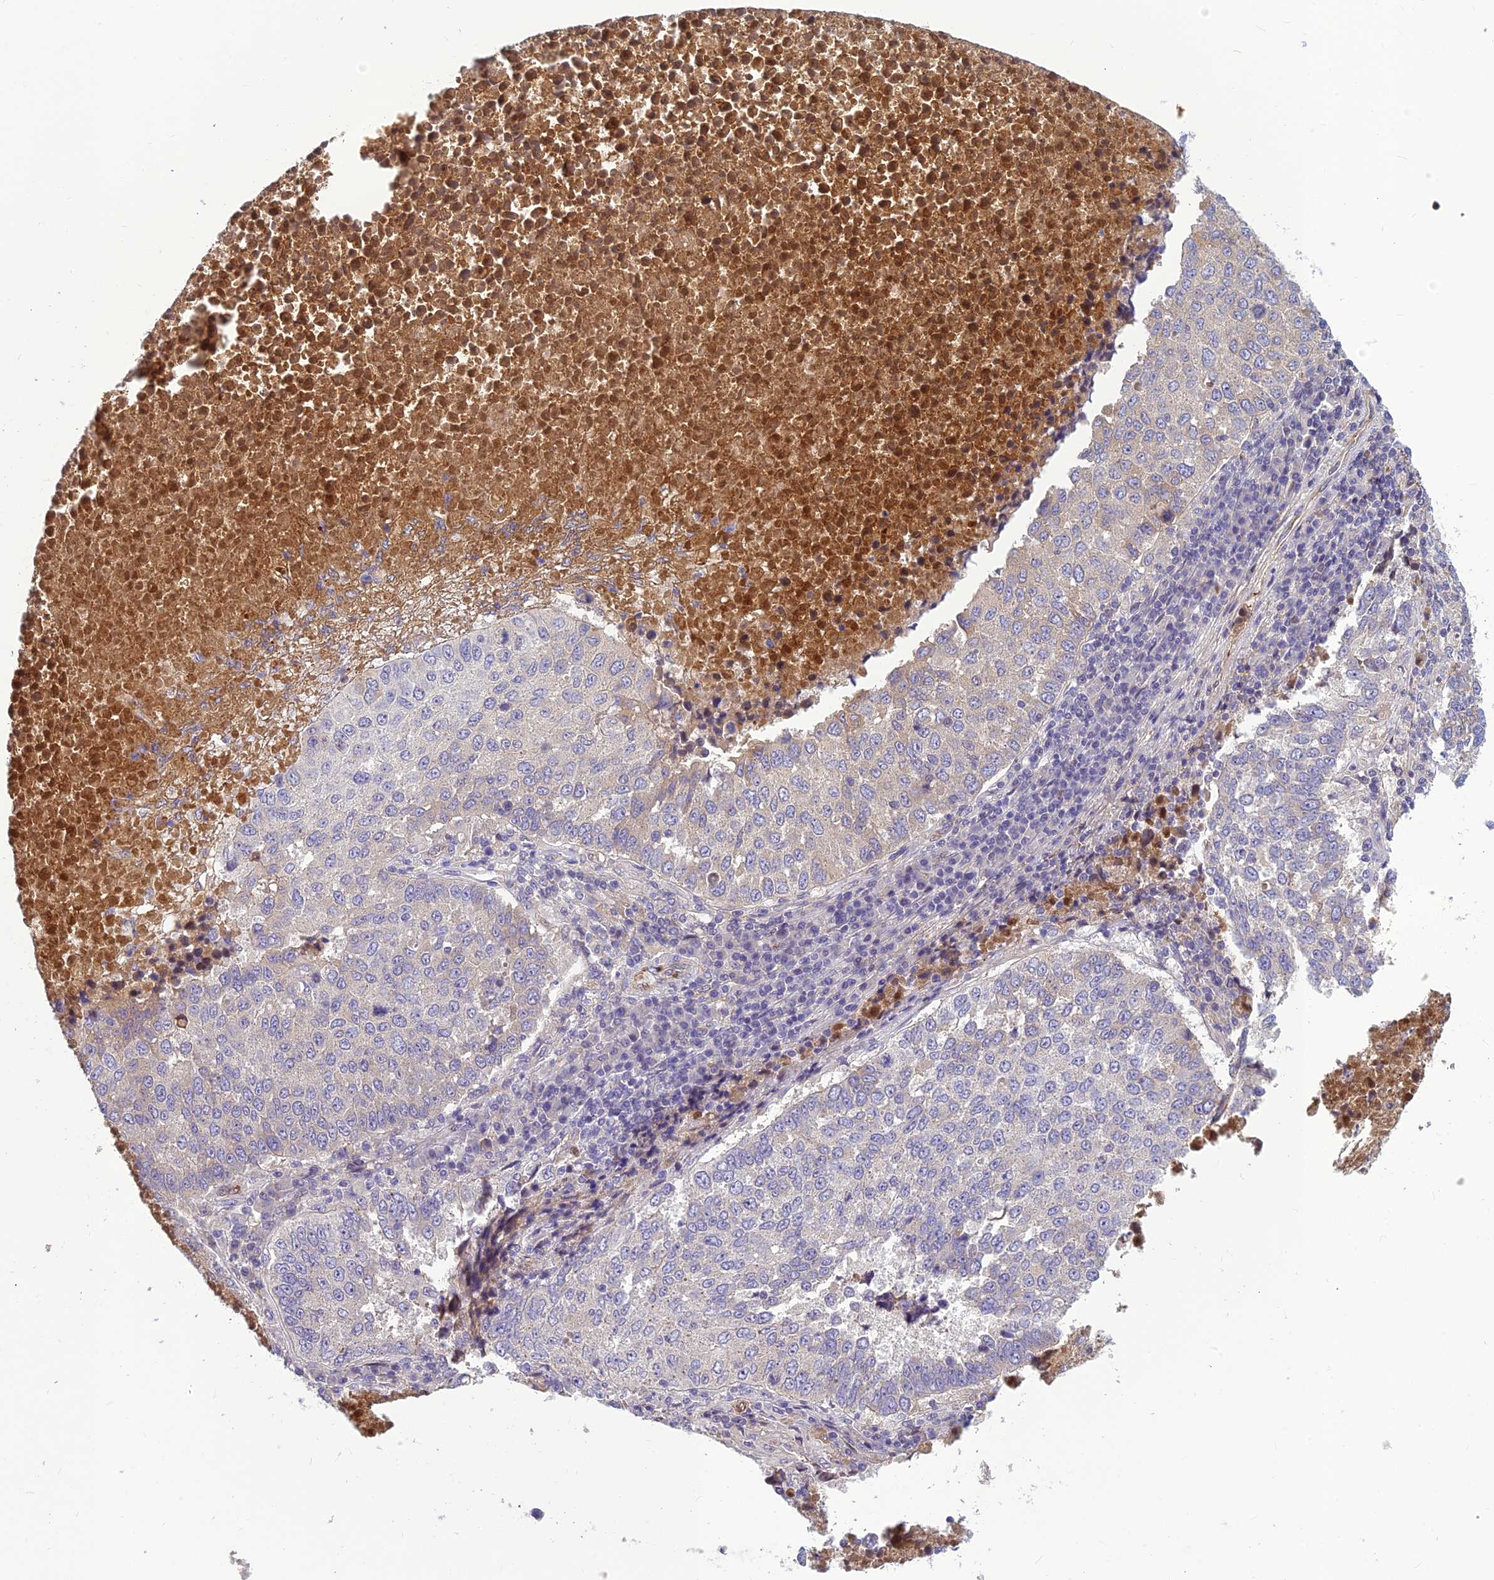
{"staining": {"intensity": "negative", "quantity": "none", "location": "none"}, "tissue": "lung cancer", "cell_type": "Tumor cells", "image_type": "cancer", "snomed": [{"axis": "morphology", "description": "Squamous cell carcinoma, NOS"}, {"axis": "topography", "description": "Lung"}], "caption": "Tumor cells are negative for protein expression in human lung squamous cell carcinoma. (DAB (3,3'-diaminobenzidine) immunohistochemistry (IHC) visualized using brightfield microscopy, high magnification).", "gene": "CLEC11A", "patient": {"sex": "male", "age": 73}}